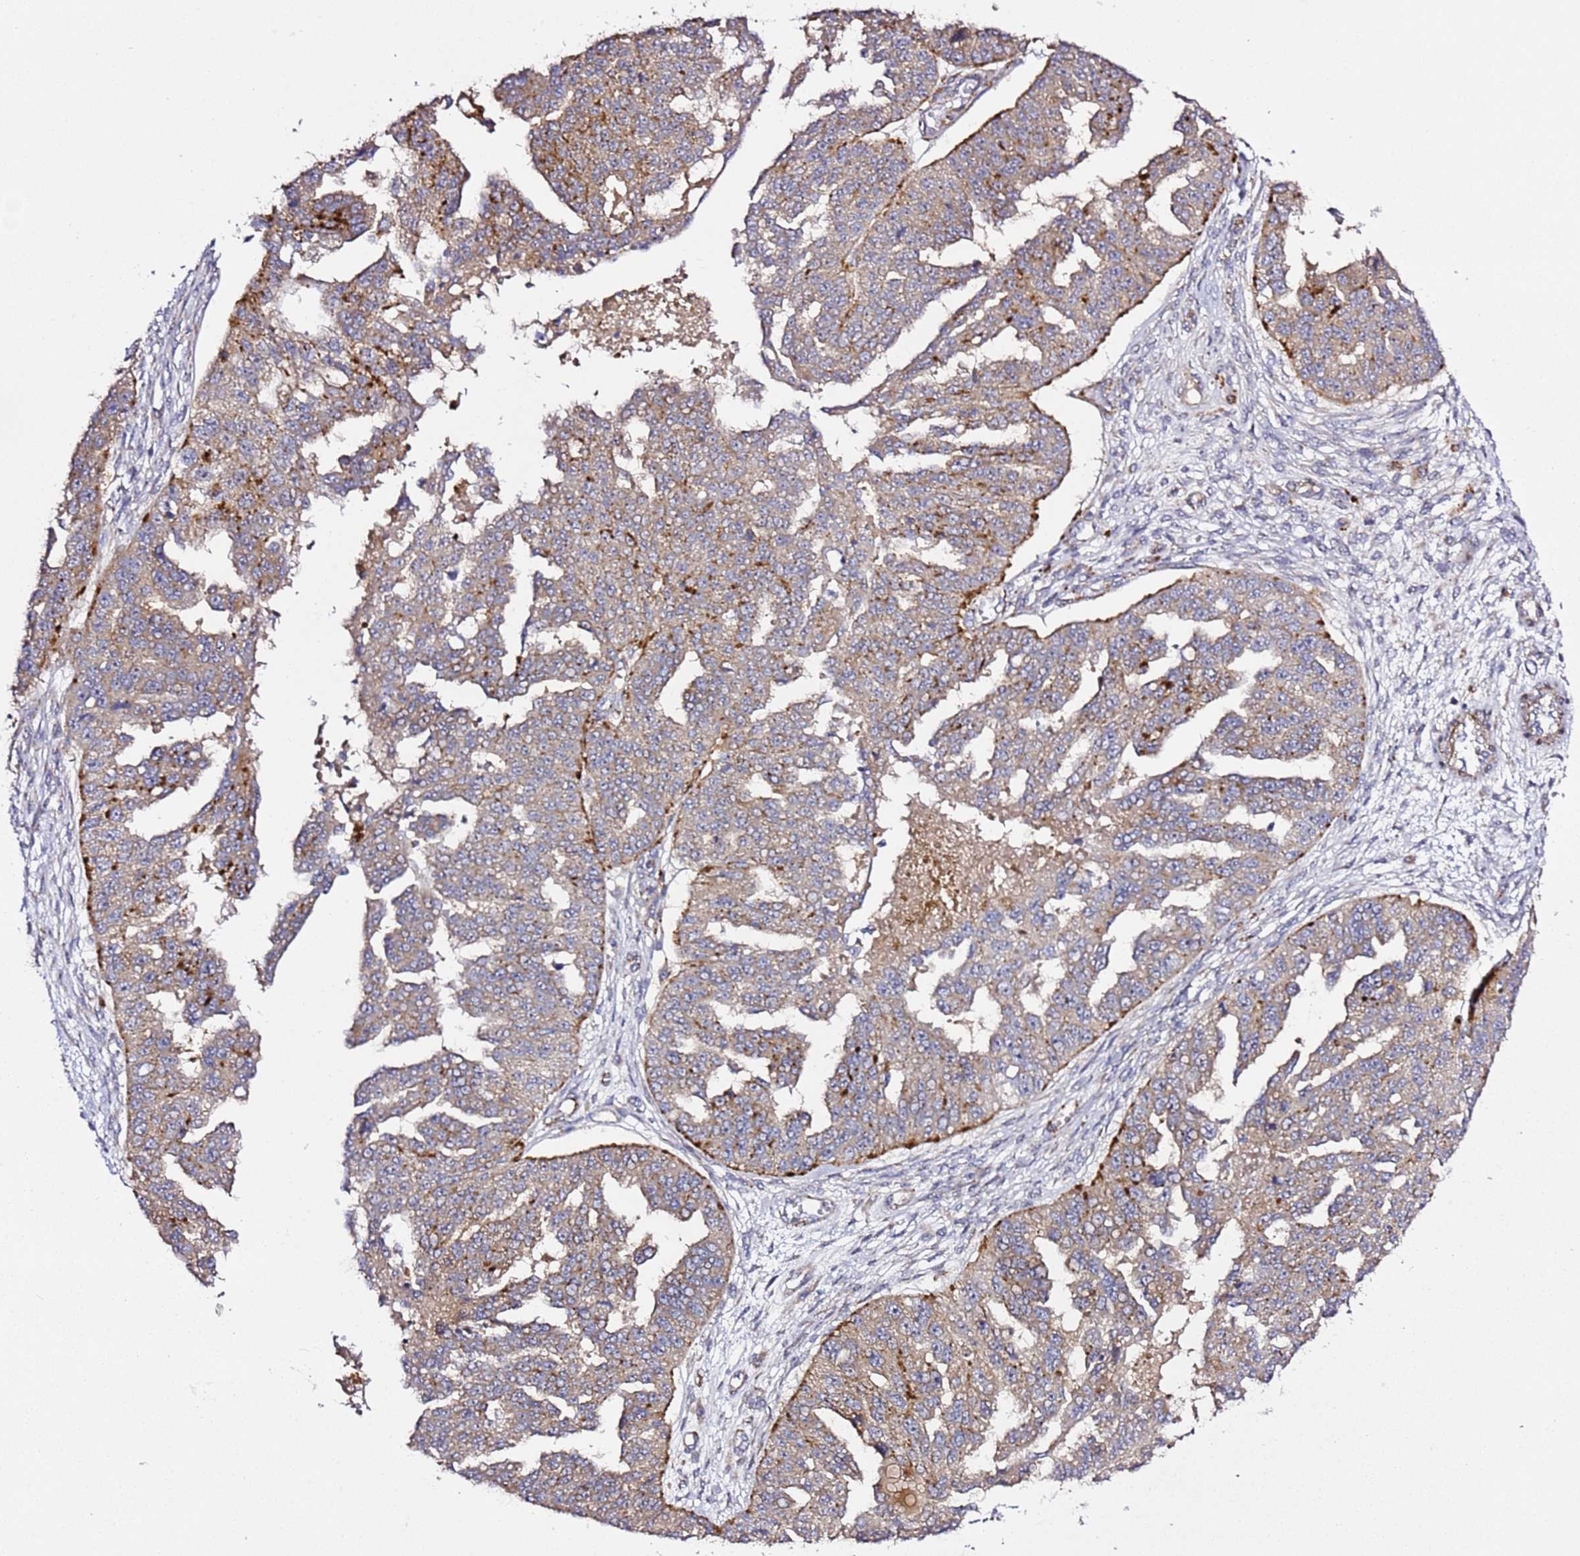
{"staining": {"intensity": "weak", "quantity": ">75%", "location": "cytoplasmic/membranous"}, "tissue": "ovarian cancer", "cell_type": "Tumor cells", "image_type": "cancer", "snomed": [{"axis": "morphology", "description": "Cystadenocarcinoma, serous, NOS"}, {"axis": "topography", "description": "Ovary"}], "caption": "Immunohistochemistry (IHC) (DAB) staining of ovarian serous cystadenocarcinoma demonstrates weak cytoplasmic/membranous protein positivity in approximately >75% of tumor cells.", "gene": "PVRIG", "patient": {"sex": "female", "age": 58}}